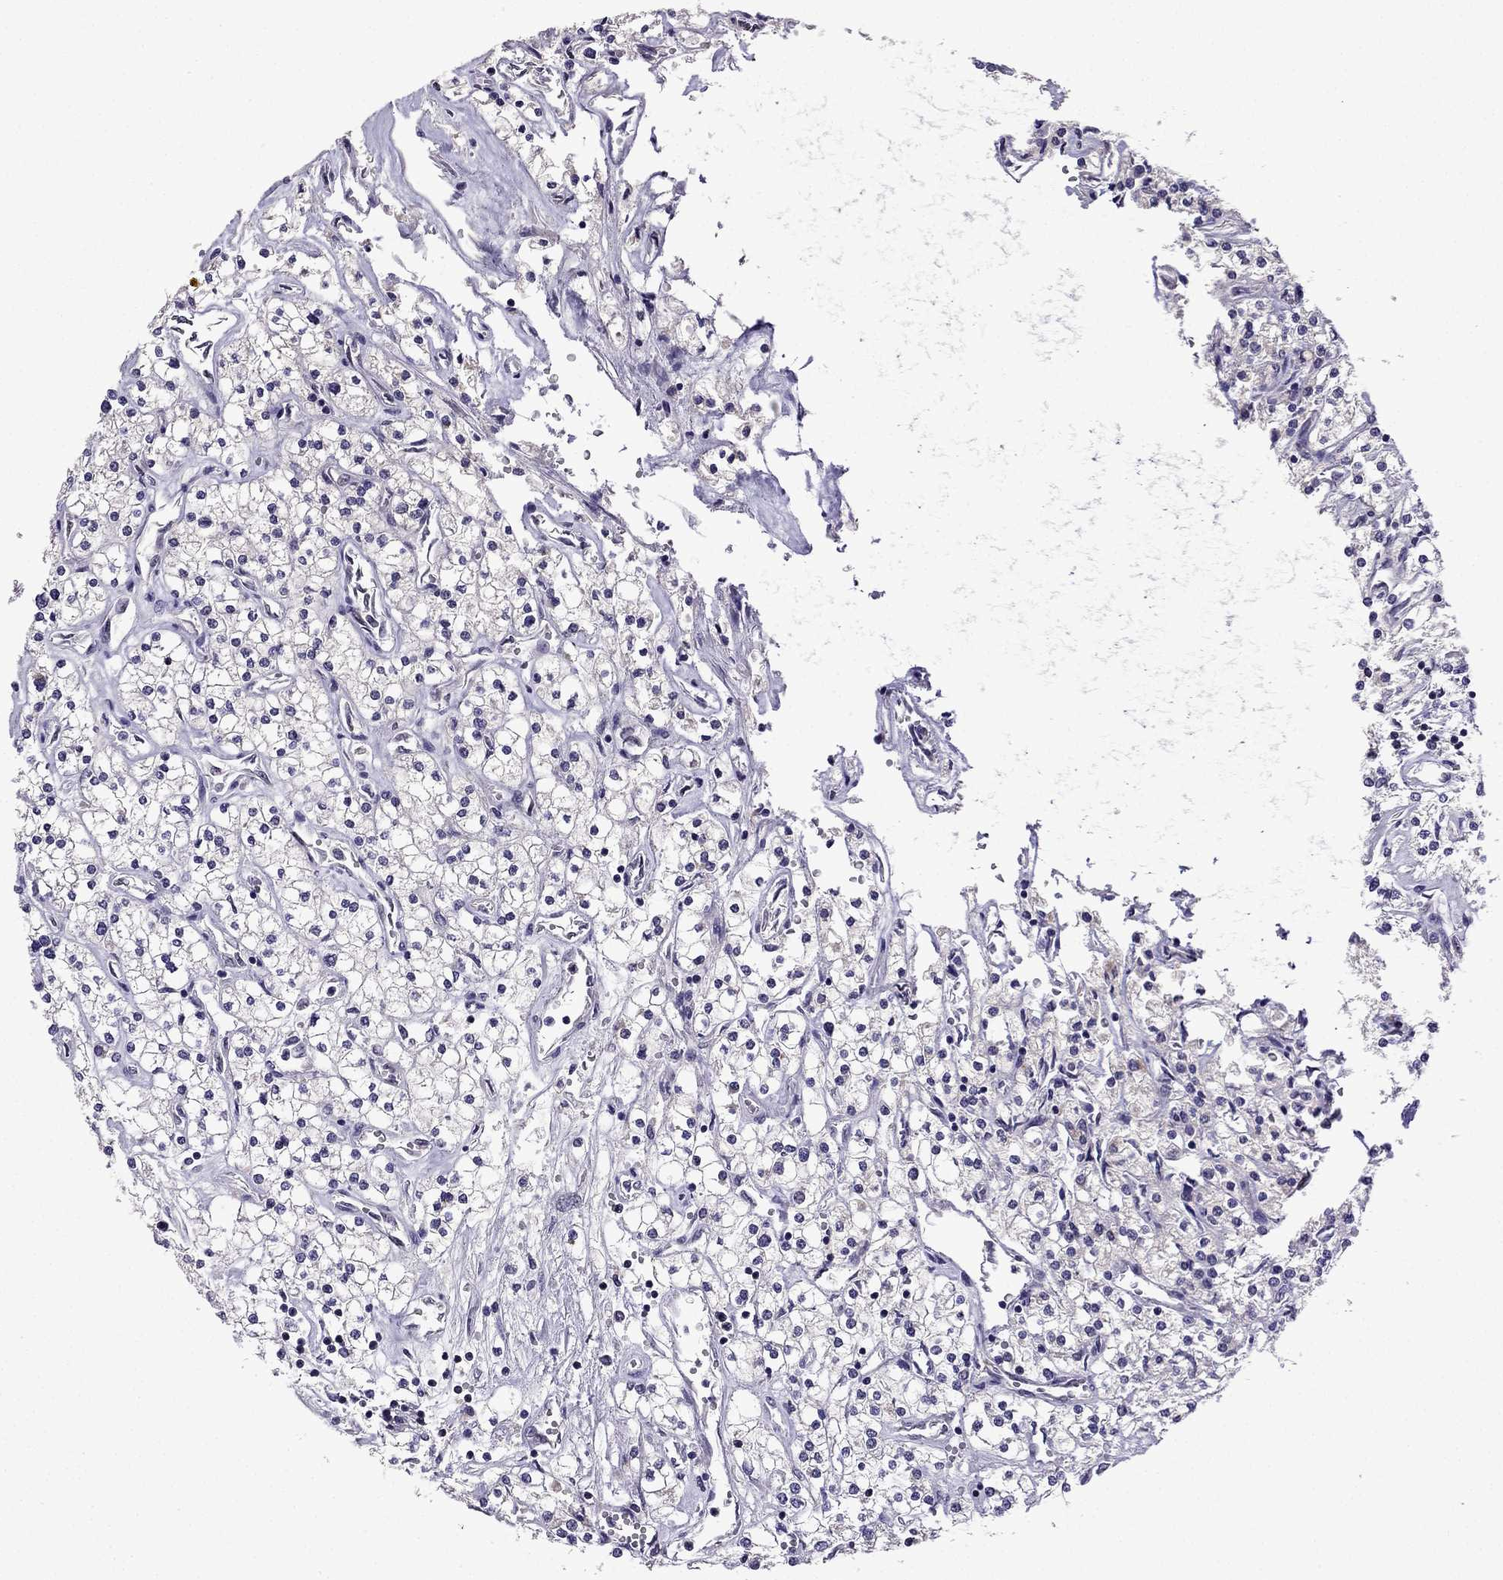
{"staining": {"intensity": "negative", "quantity": "none", "location": "none"}, "tissue": "renal cancer", "cell_type": "Tumor cells", "image_type": "cancer", "snomed": [{"axis": "morphology", "description": "Adenocarcinoma, NOS"}, {"axis": "topography", "description": "Kidney"}], "caption": "Human renal adenocarcinoma stained for a protein using immunohistochemistry demonstrates no expression in tumor cells.", "gene": "TTN", "patient": {"sex": "male", "age": 80}}